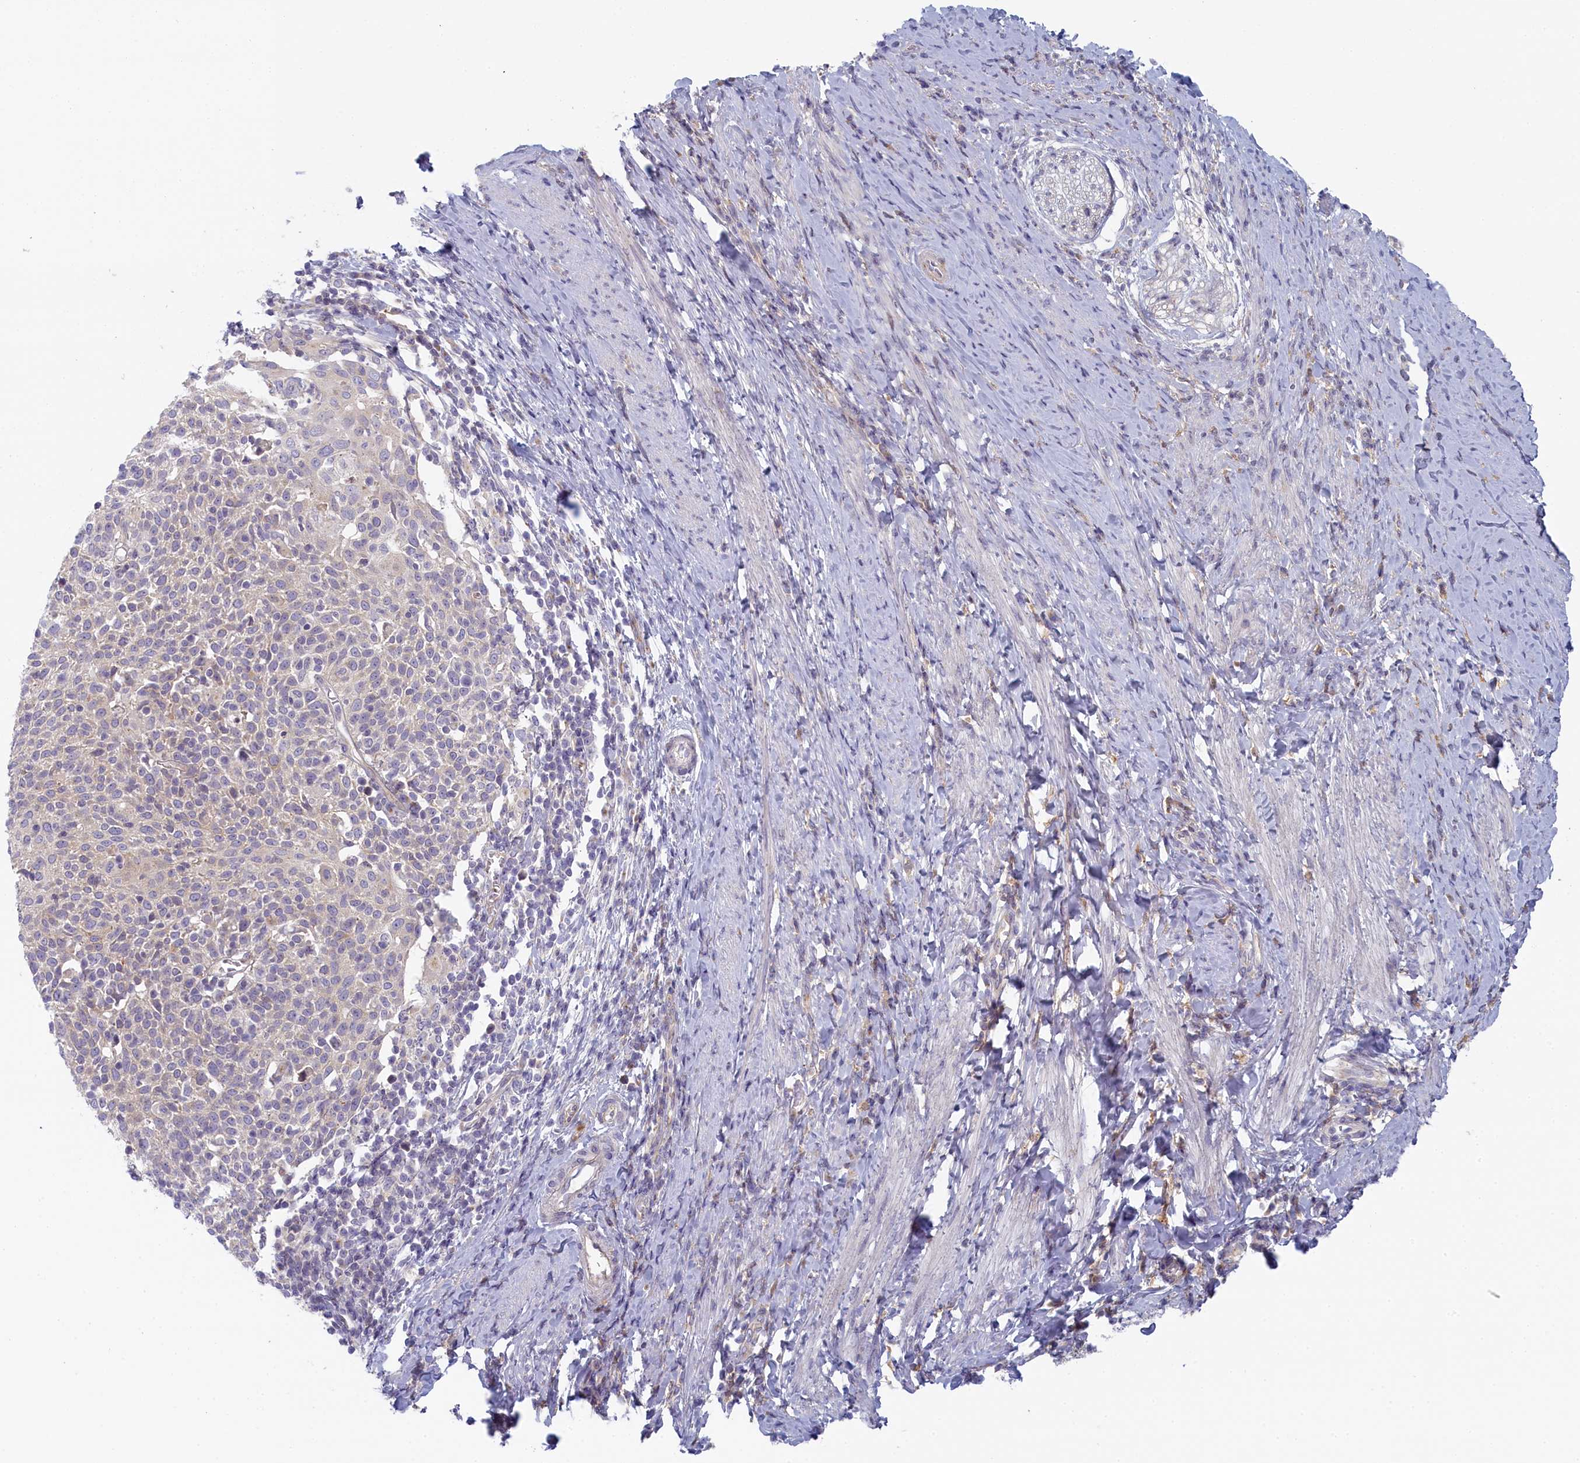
{"staining": {"intensity": "negative", "quantity": "none", "location": "none"}, "tissue": "cervical cancer", "cell_type": "Tumor cells", "image_type": "cancer", "snomed": [{"axis": "morphology", "description": "Squamous cell carcinoma, NOS"}, {"axis": "topography", "description": "Cervix"}], "caption": "This is an immunohistochemistry histopathology image of cervical cancer (squamous cell carcinoma). There is no positivity in tumor cells.", "gene": "STX16", "patient": {"sex": "female", "age": 52}}